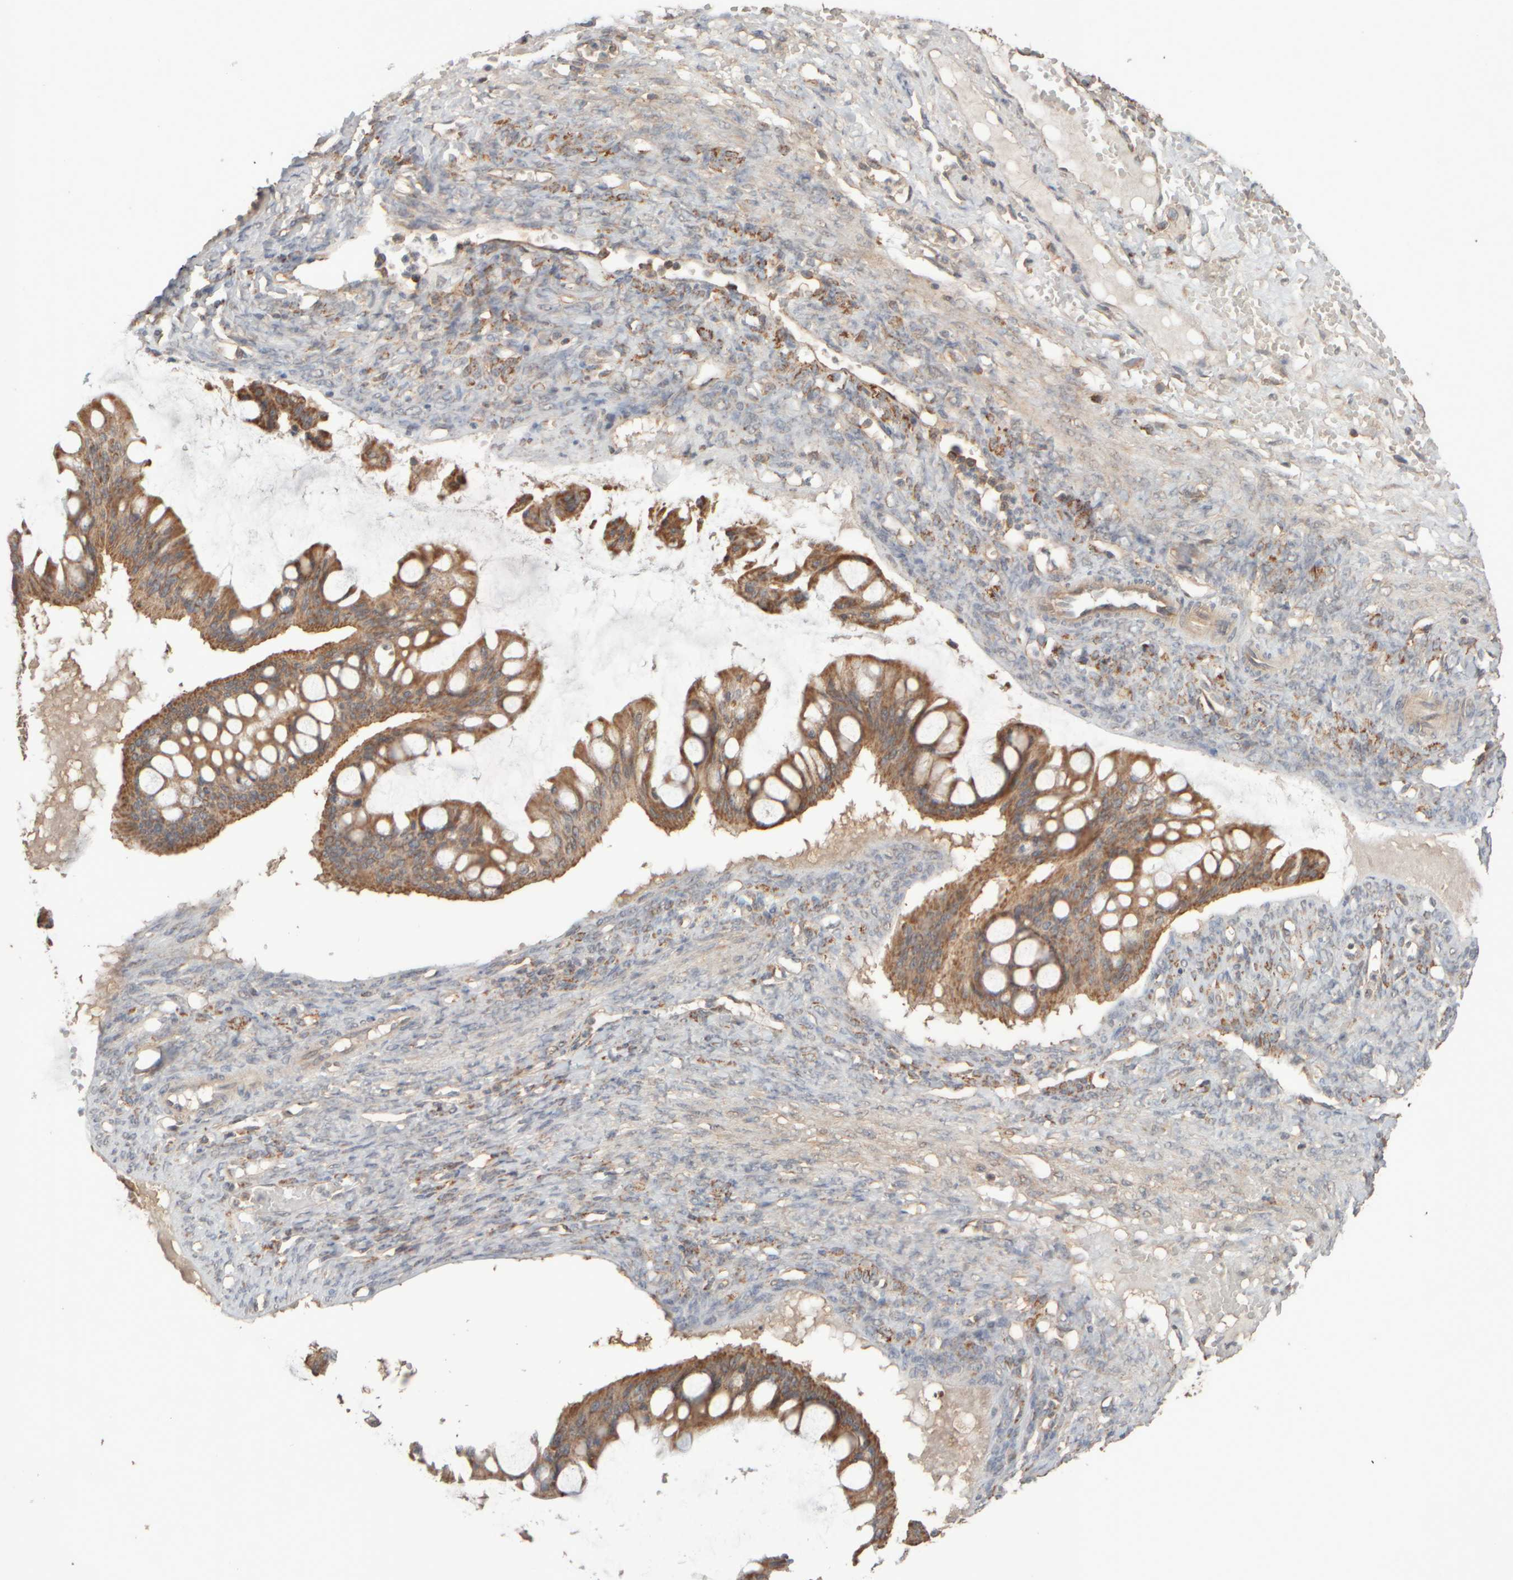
{"staining": {"intensity": "moderate", "quantity": ">75%", "location": "cytoplasmic/membranous"}, "tissue": "ovarian cancer", "cell_type": "Tumor cells", "image_type": "cancer", "snomed": [{"axis": "morphology", "description": "Cystadenocarcinoma, mucinous, NOS"}, {"axis": "topography", "description": "Ovary"}], "caption": "A brown stain shows moderate cytoplasmic/membranous expression of a protein in ovarian cancer (mucinous cystadenocarcinoma) tumor cells.", "gene": "EIF2B3", "patient": {"sex": "female", "age": 73}}